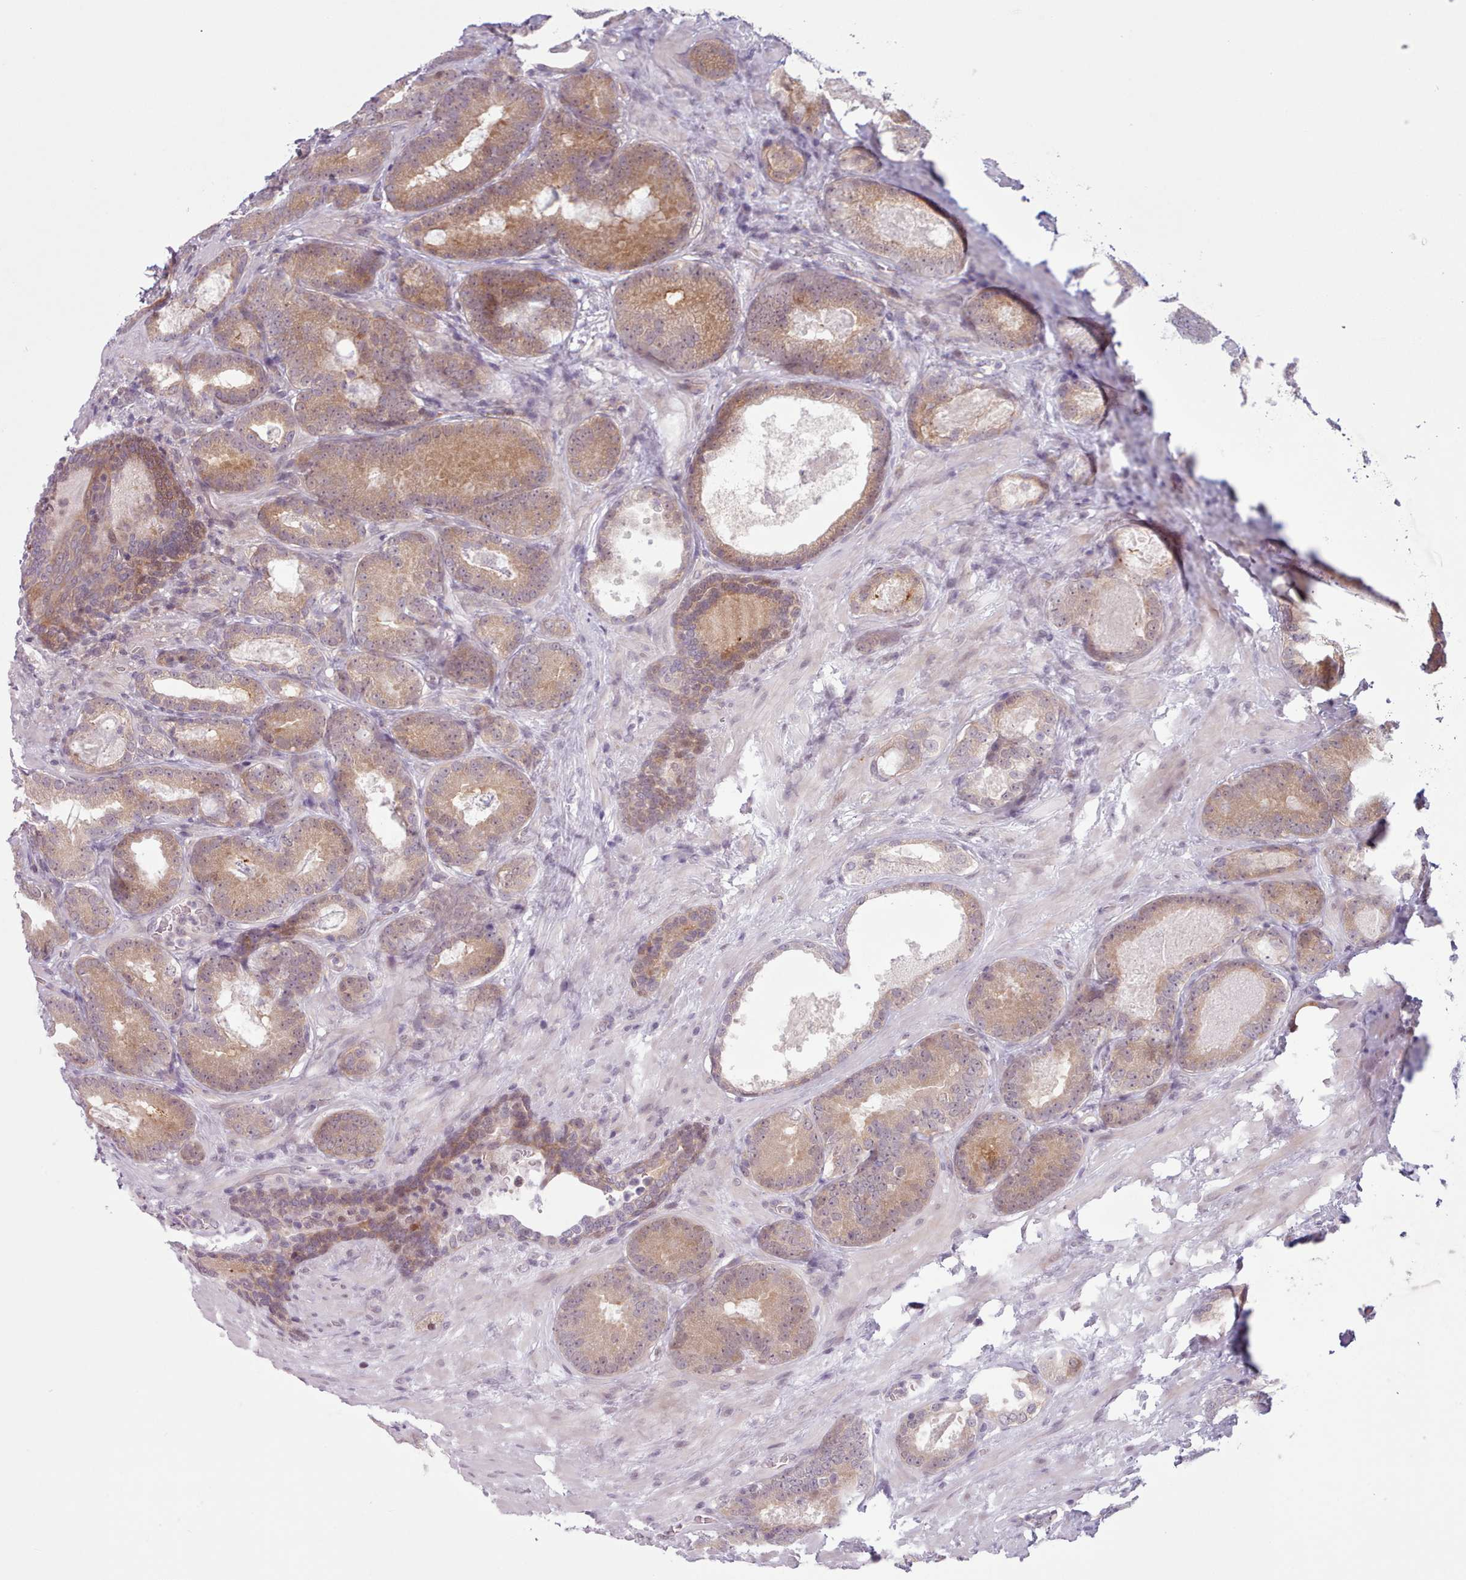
{"staining": {"intensity": "moderate", "quantity": ">75%", "location": "cytoplasmic/membranous"}, "tissue": "prostate cancer", "cell_type": "Tumor cells", "image_type": "cancer", "snomed": [{"axis": "morphology", "description": "Adenocarcinoma, High grade"}, {"axis": "topography", "description": "Prostate"}], "caption": "Immunohistochemical staining of high-grade adenocarcinoma (prostate) exhibits moderate cytoplasmic/membranous protein staining in about >75% of tumor cells.", "gene": "KBTBD7", "patient": {"sex": "male", "age": 66}}